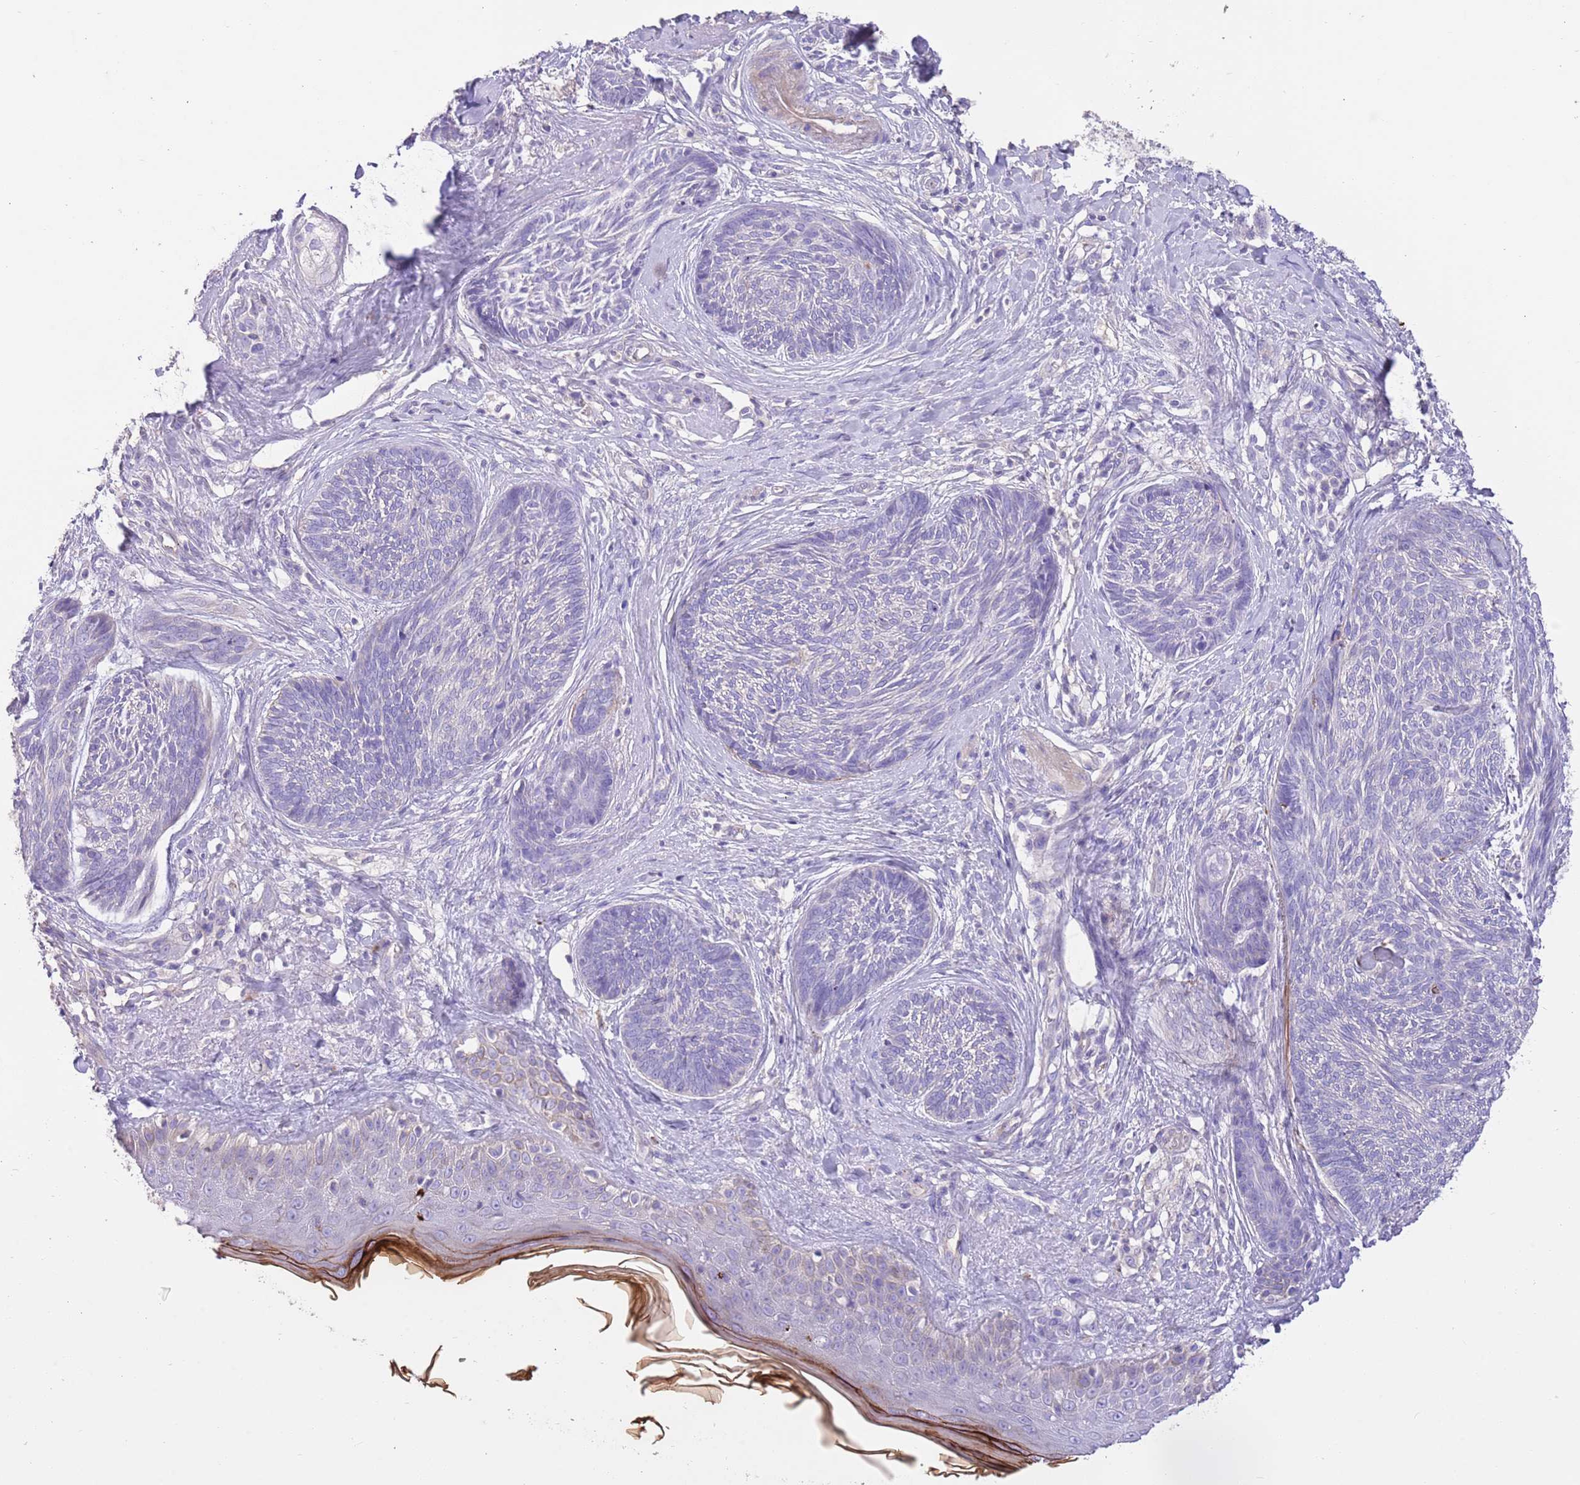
{"staining": {"intensity": "negative", "quantity": "none", "location": "none"}, "tissue": "skin cancer", "cell_type": "Tumor cells", "image_type": "cancer", "snomed": [{"axis": "morphology", "description": "Basal cell carcinoma"}, {"axis": "topography", "description": "Skin"}], "caption": "This is an immunohistochemistry (IHC) histopathology image of skin basal cell carcinoma. There is no expression in tumor cells.", "gene": "SFTPA1", "patient": {"sex": "male", "age": 73}}